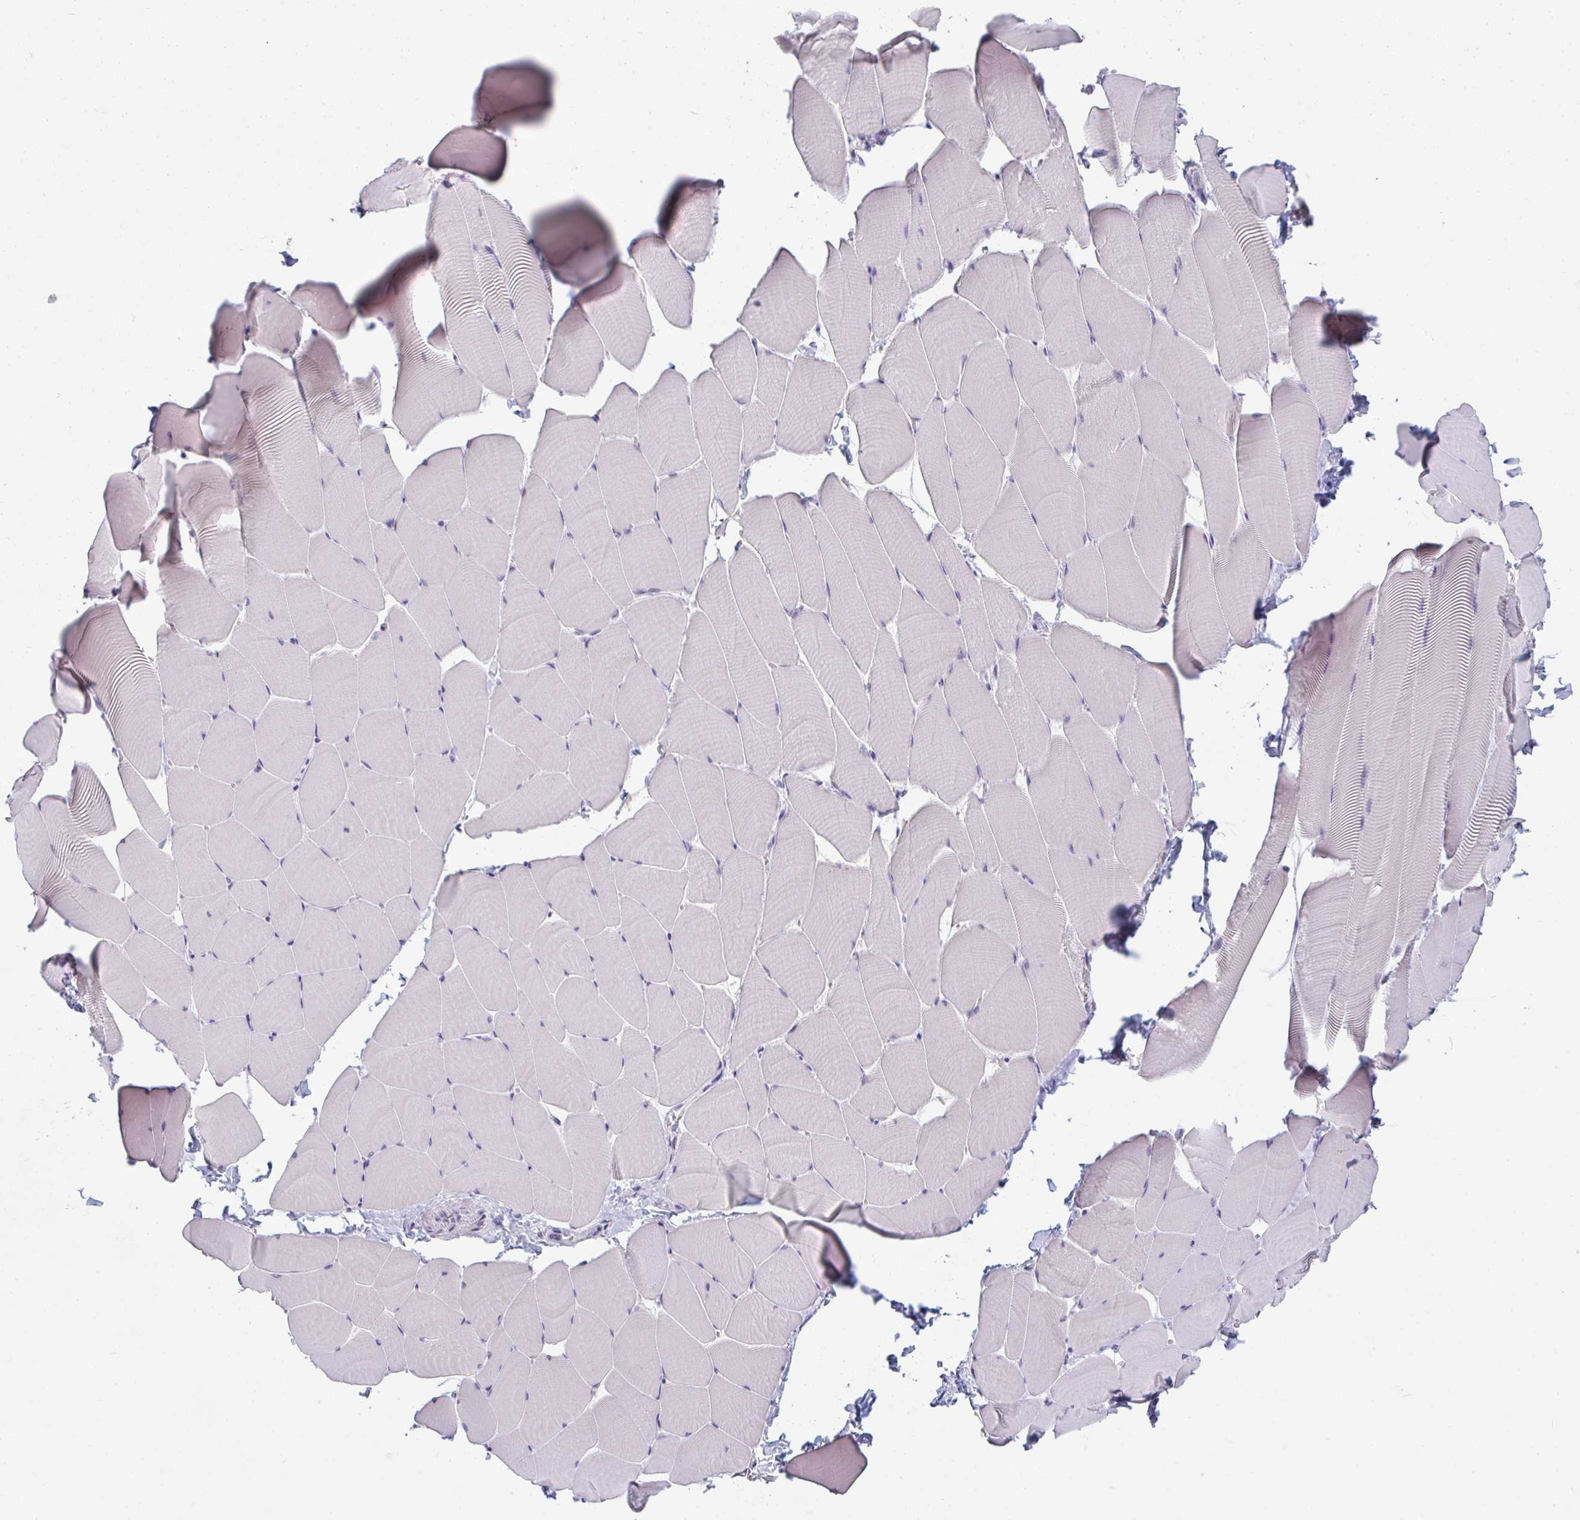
{"staining": {"intensity": "negative", "quantity": "none", "location": "none"}, "tissue": "skeletal muscle", "cell_type": "Myocytes", "image_type": "normal", "snomed": [{"axis": "morphology", "description": "Normal tissue, NOS"}, {"axis": "topography", "description": "Skeletal muscle"}], "caption": "This is an immunohistochemistry (IHC) micrograph of normal skeletal muscle. There is no staining in myocytes.", "gene": "PPFIA4", "patient": {"sex": "male", "age": 25}}